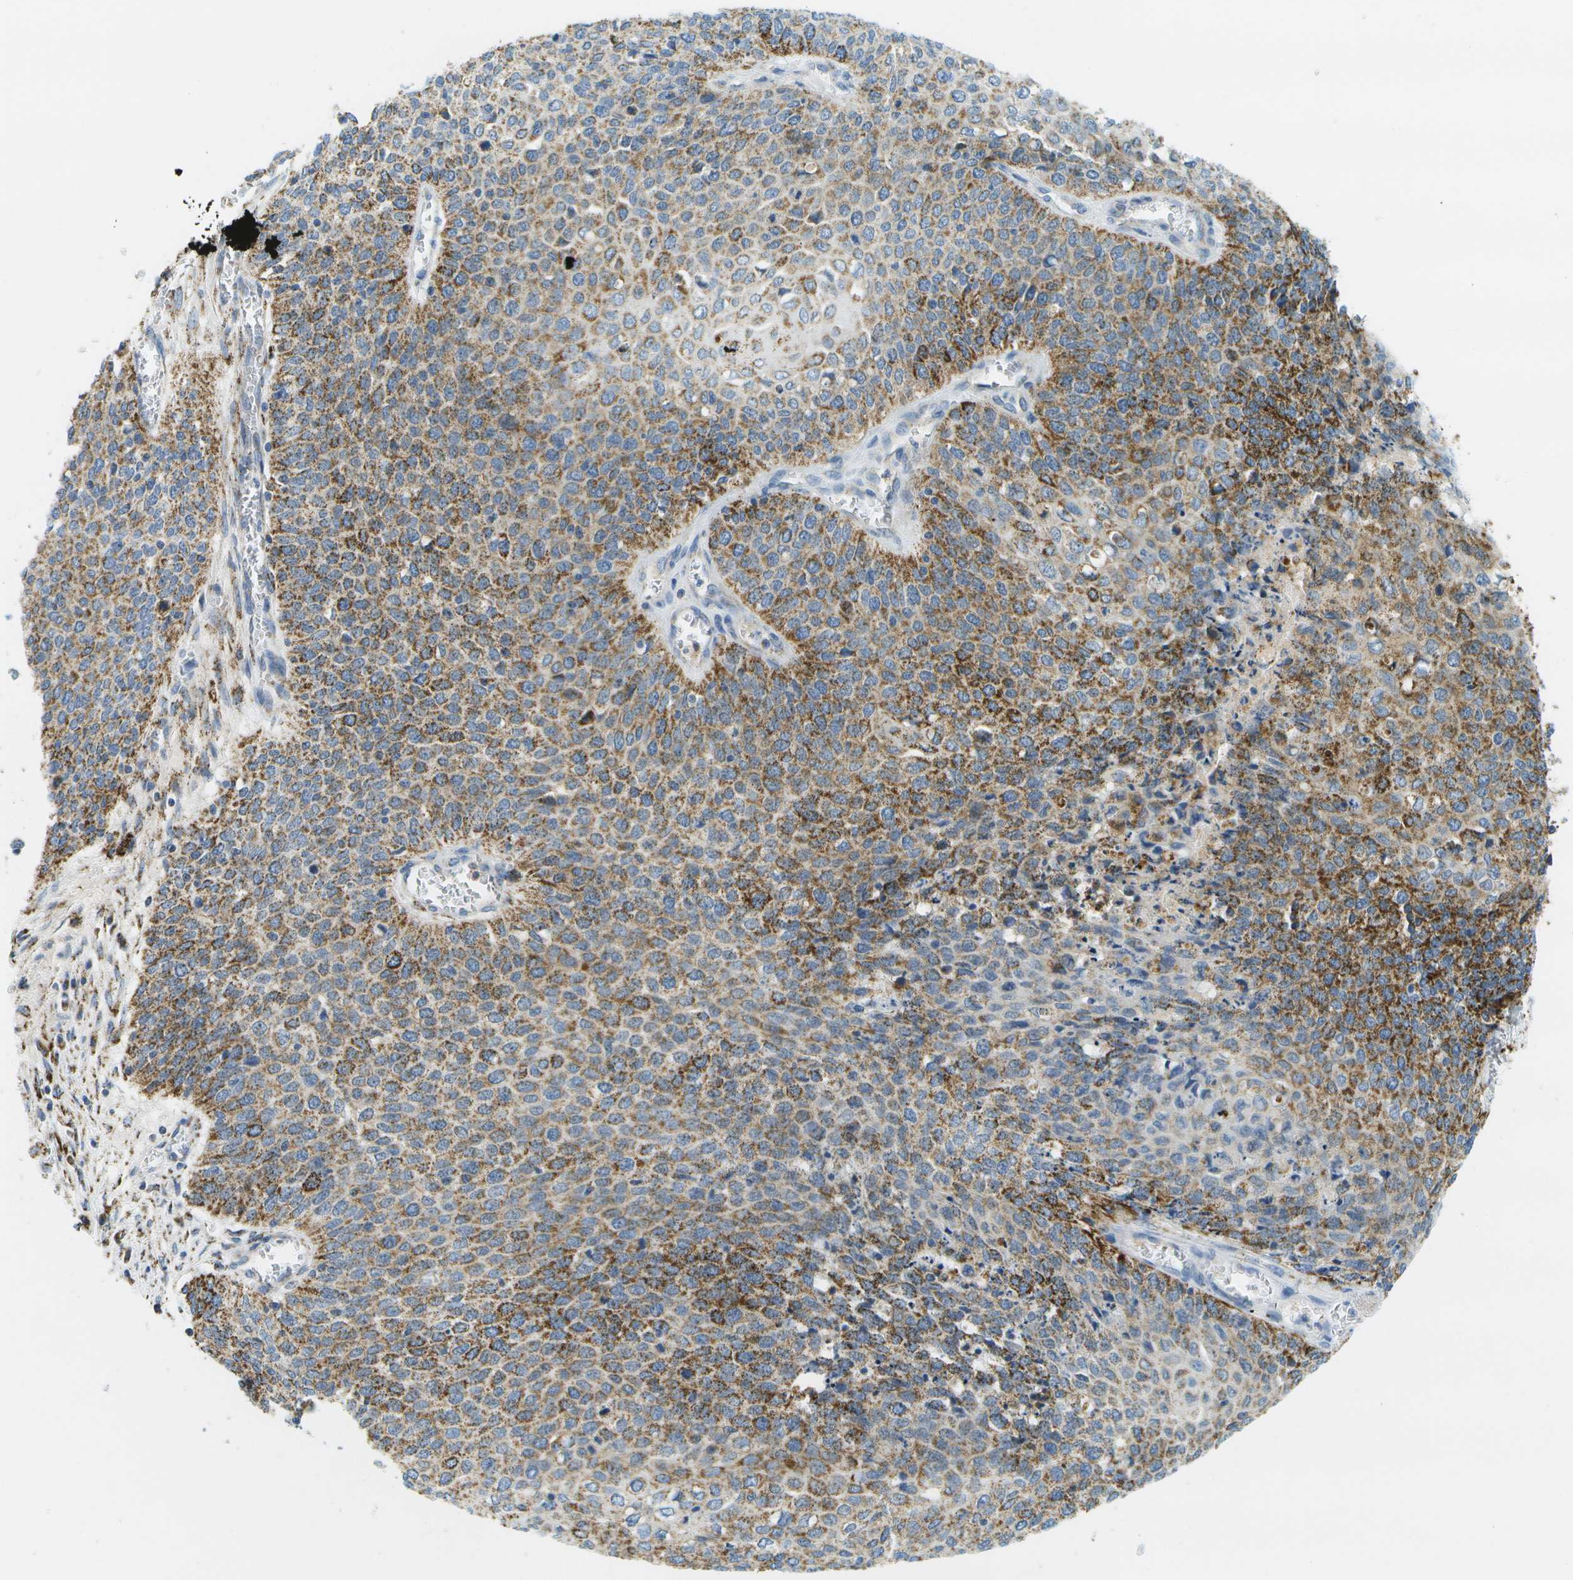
{"staining": {"intensity": "strong", "quantity": "25%-75%", "location": "cytoplasmic/membranous"}, "tissue": "cervical cancer", "cell_type": "Tumor cells", "image_type": "cancer", "snomed": [{"axis": "morphology", "description": "Squamous cell carcinoma, NOS"}, {"axis": "topography", "description": "Cervix"}], "caption": "Protein expression analysis of human cervical cancer (squamous cell carcinoma) reveals strong cytoplasmic/membranous staining in about 25%-75% of tumor cells.", "gene": "HLCS", "patient": {"sex": "female", "age": 39}}